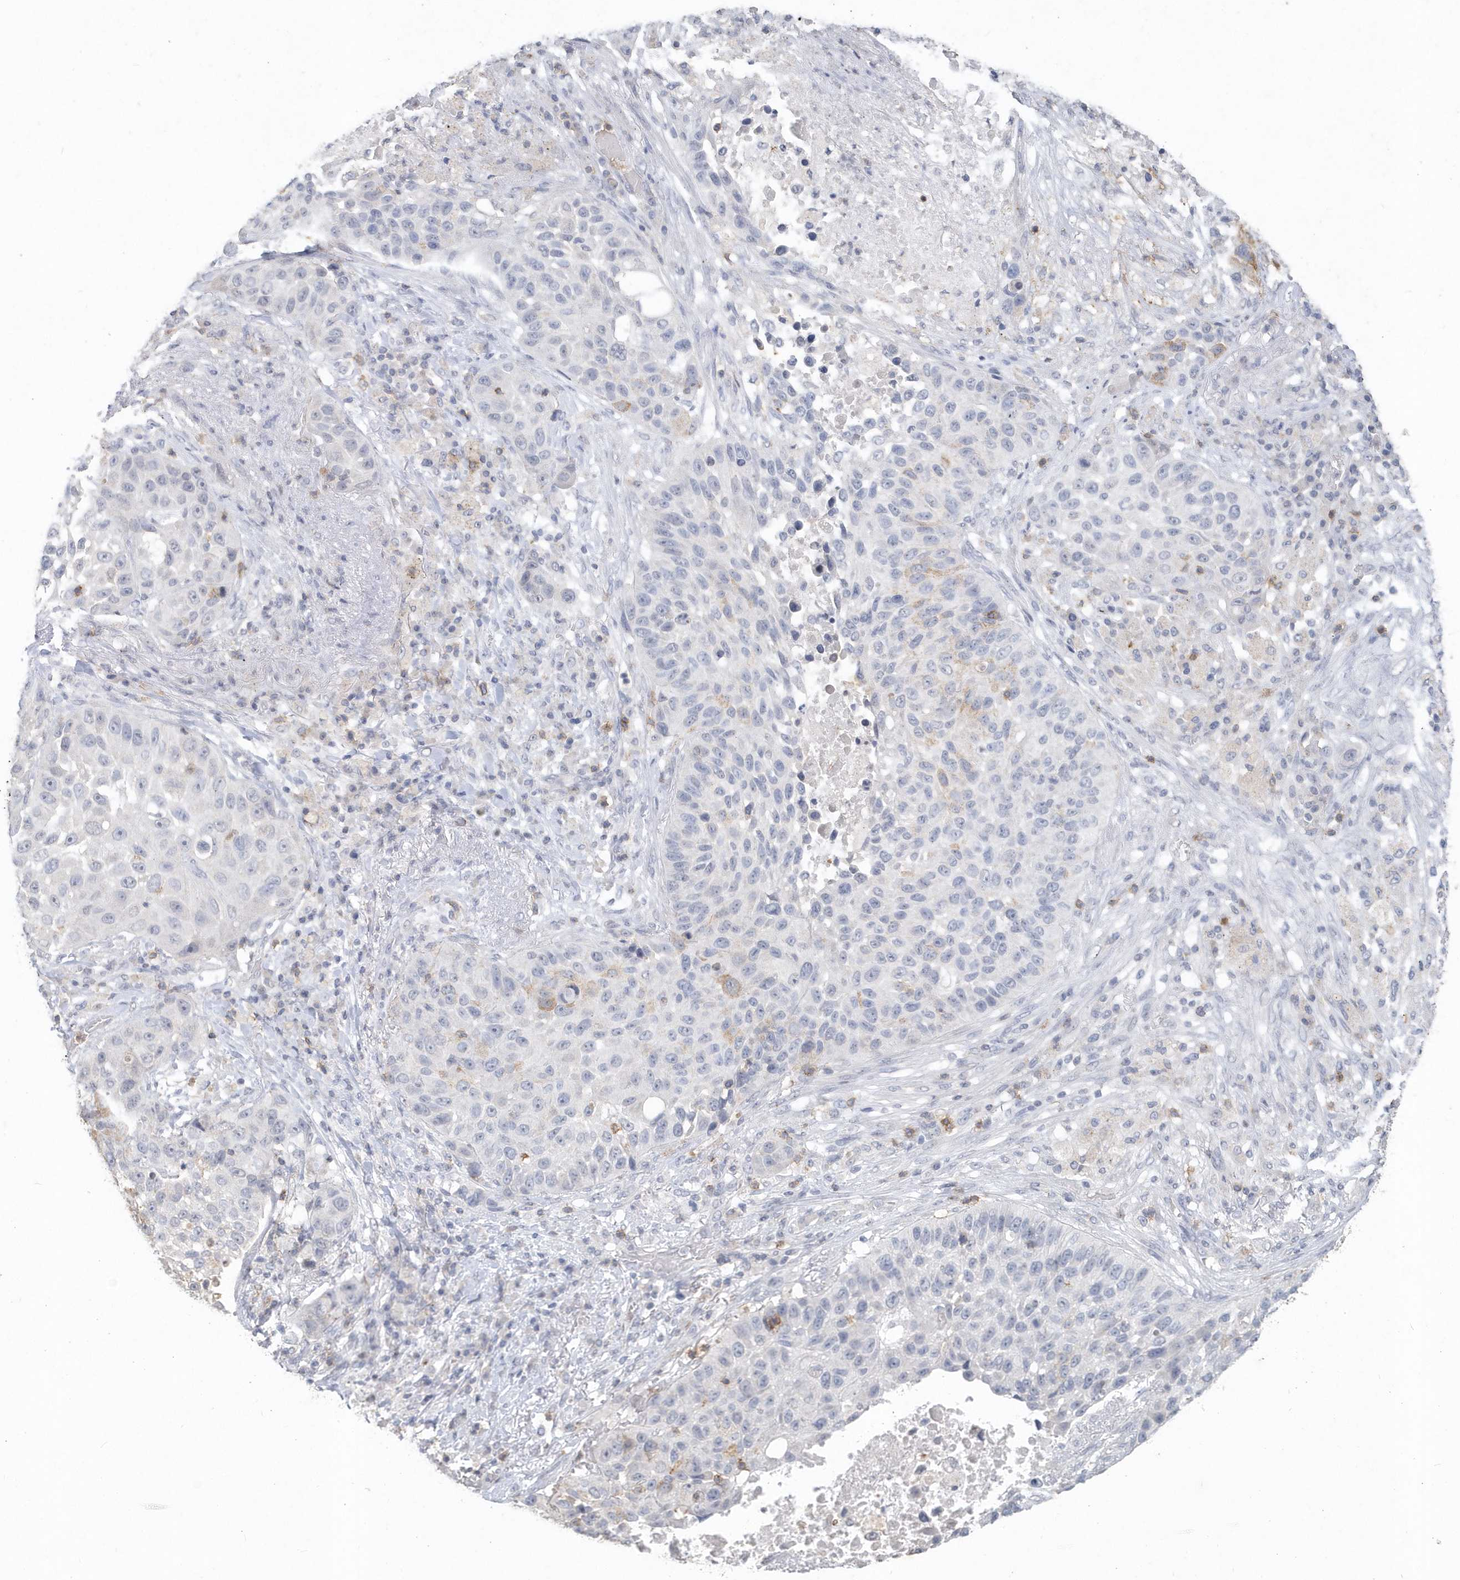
{"staining": {"intensity": "weak", "quantity": "<25%", "location": "cytoplasmic/membranous"}, "tissue": "lung cancer", "cell_type": "Tumor cells", "image_type": "cancer", "snomed": [{"axis": "morphology", "description": "Squamous cell carcinoma, NOS"}, {"axis": "topography", "description": "Lung"}], "caption": "Immunohistochemical staining of lung cancer (squamous cell carcinoma) shows no significant expression in tumor cells.", "gene": "PDCD1", "patient": {"sex": "male", "age": 57}}